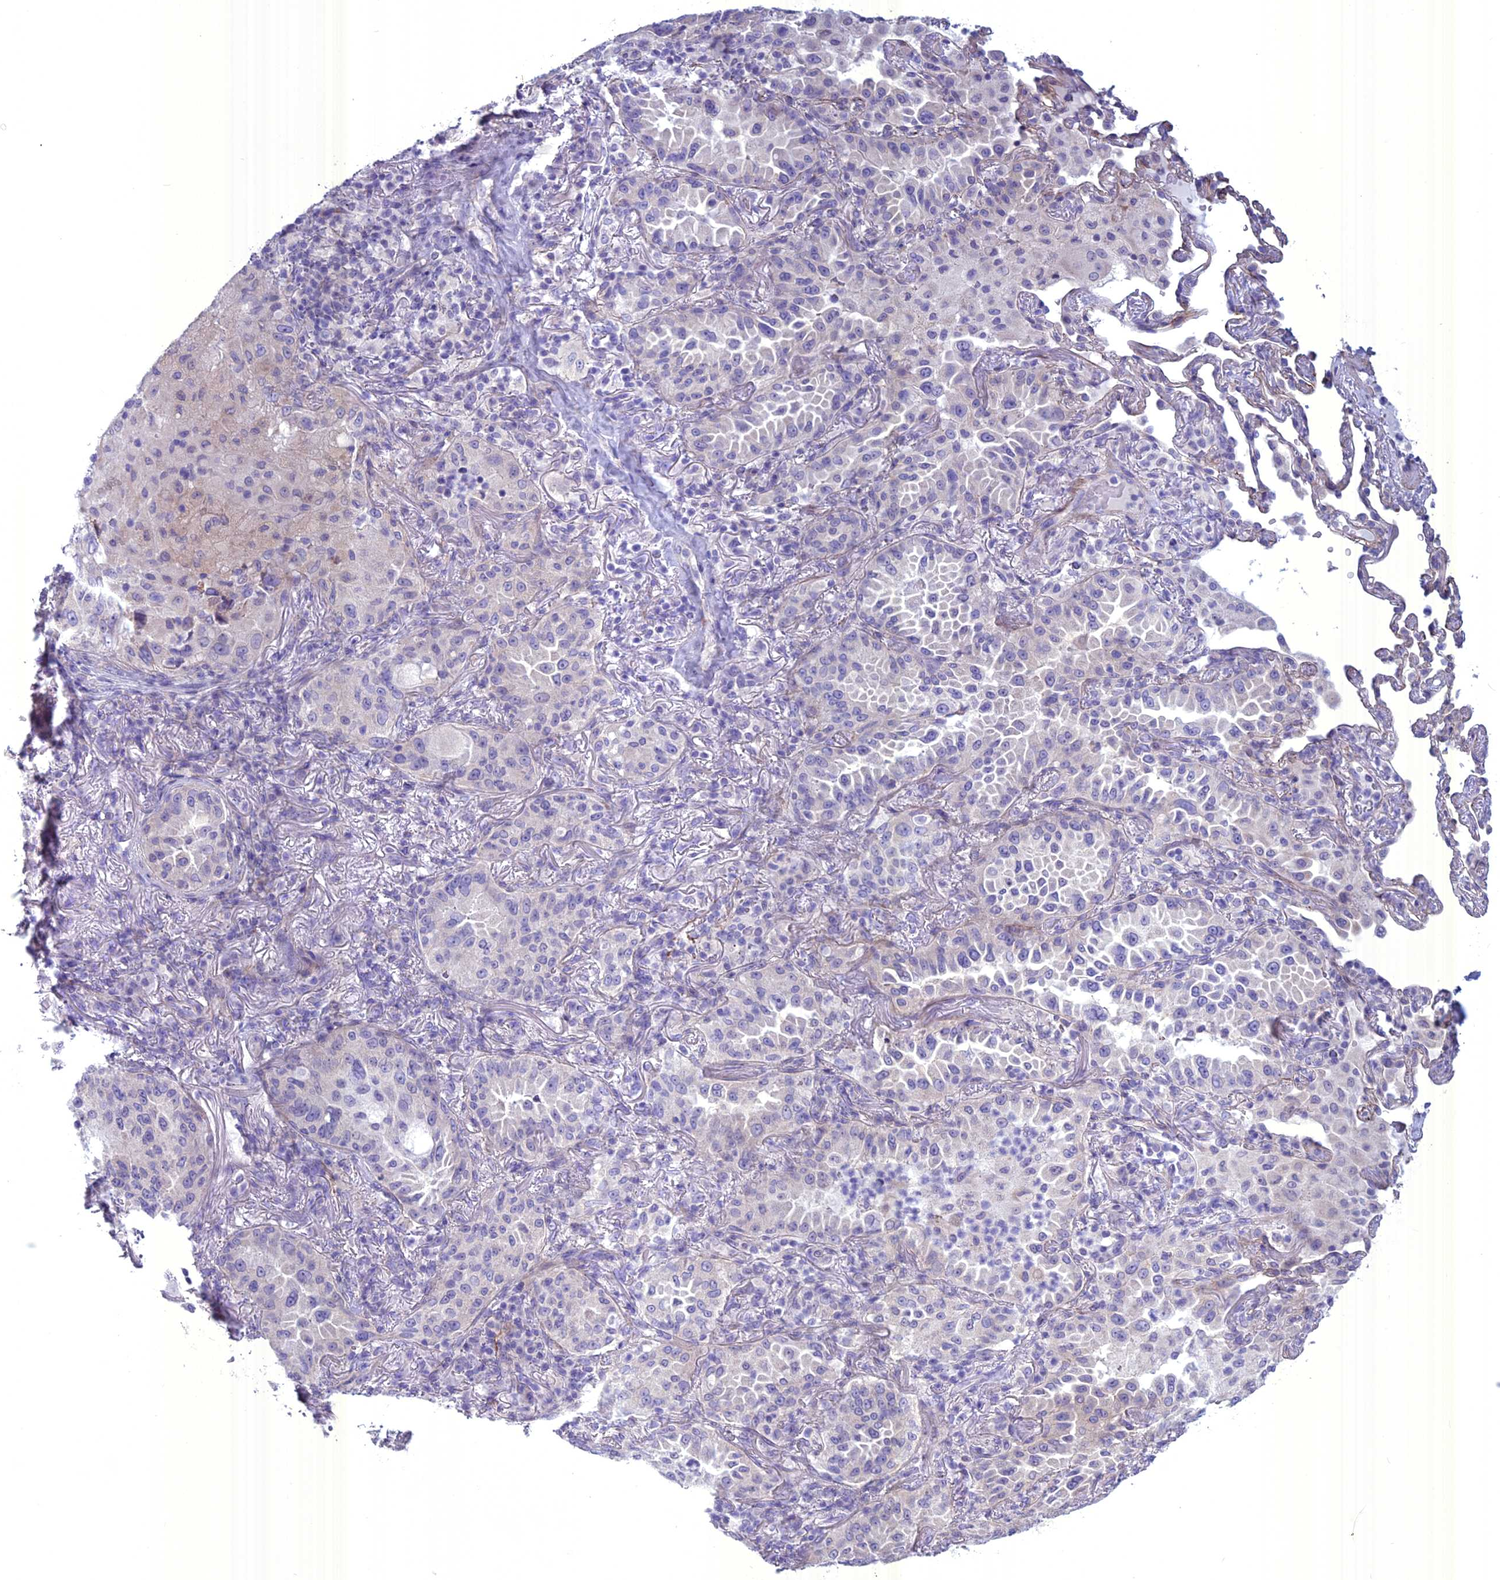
{"staining": {"intensity": "negative", "quantity": "none", "location": "none"}, "tissue": "lung cancer", "cell_type": "Tumor cells", "image_type": "cancer", "snomed": [{"axis": "morphology", "description": "Adenocarcinoma, NOS"}, {"axis": "topography", "description": "Lung"}], "caption": "IHC image of lung cancer stained for a protein (brown), which demonstrates no positivity in tumor cells.", "gene": "SPHKAP", "patient": {"sex": "female", "age": 69}}